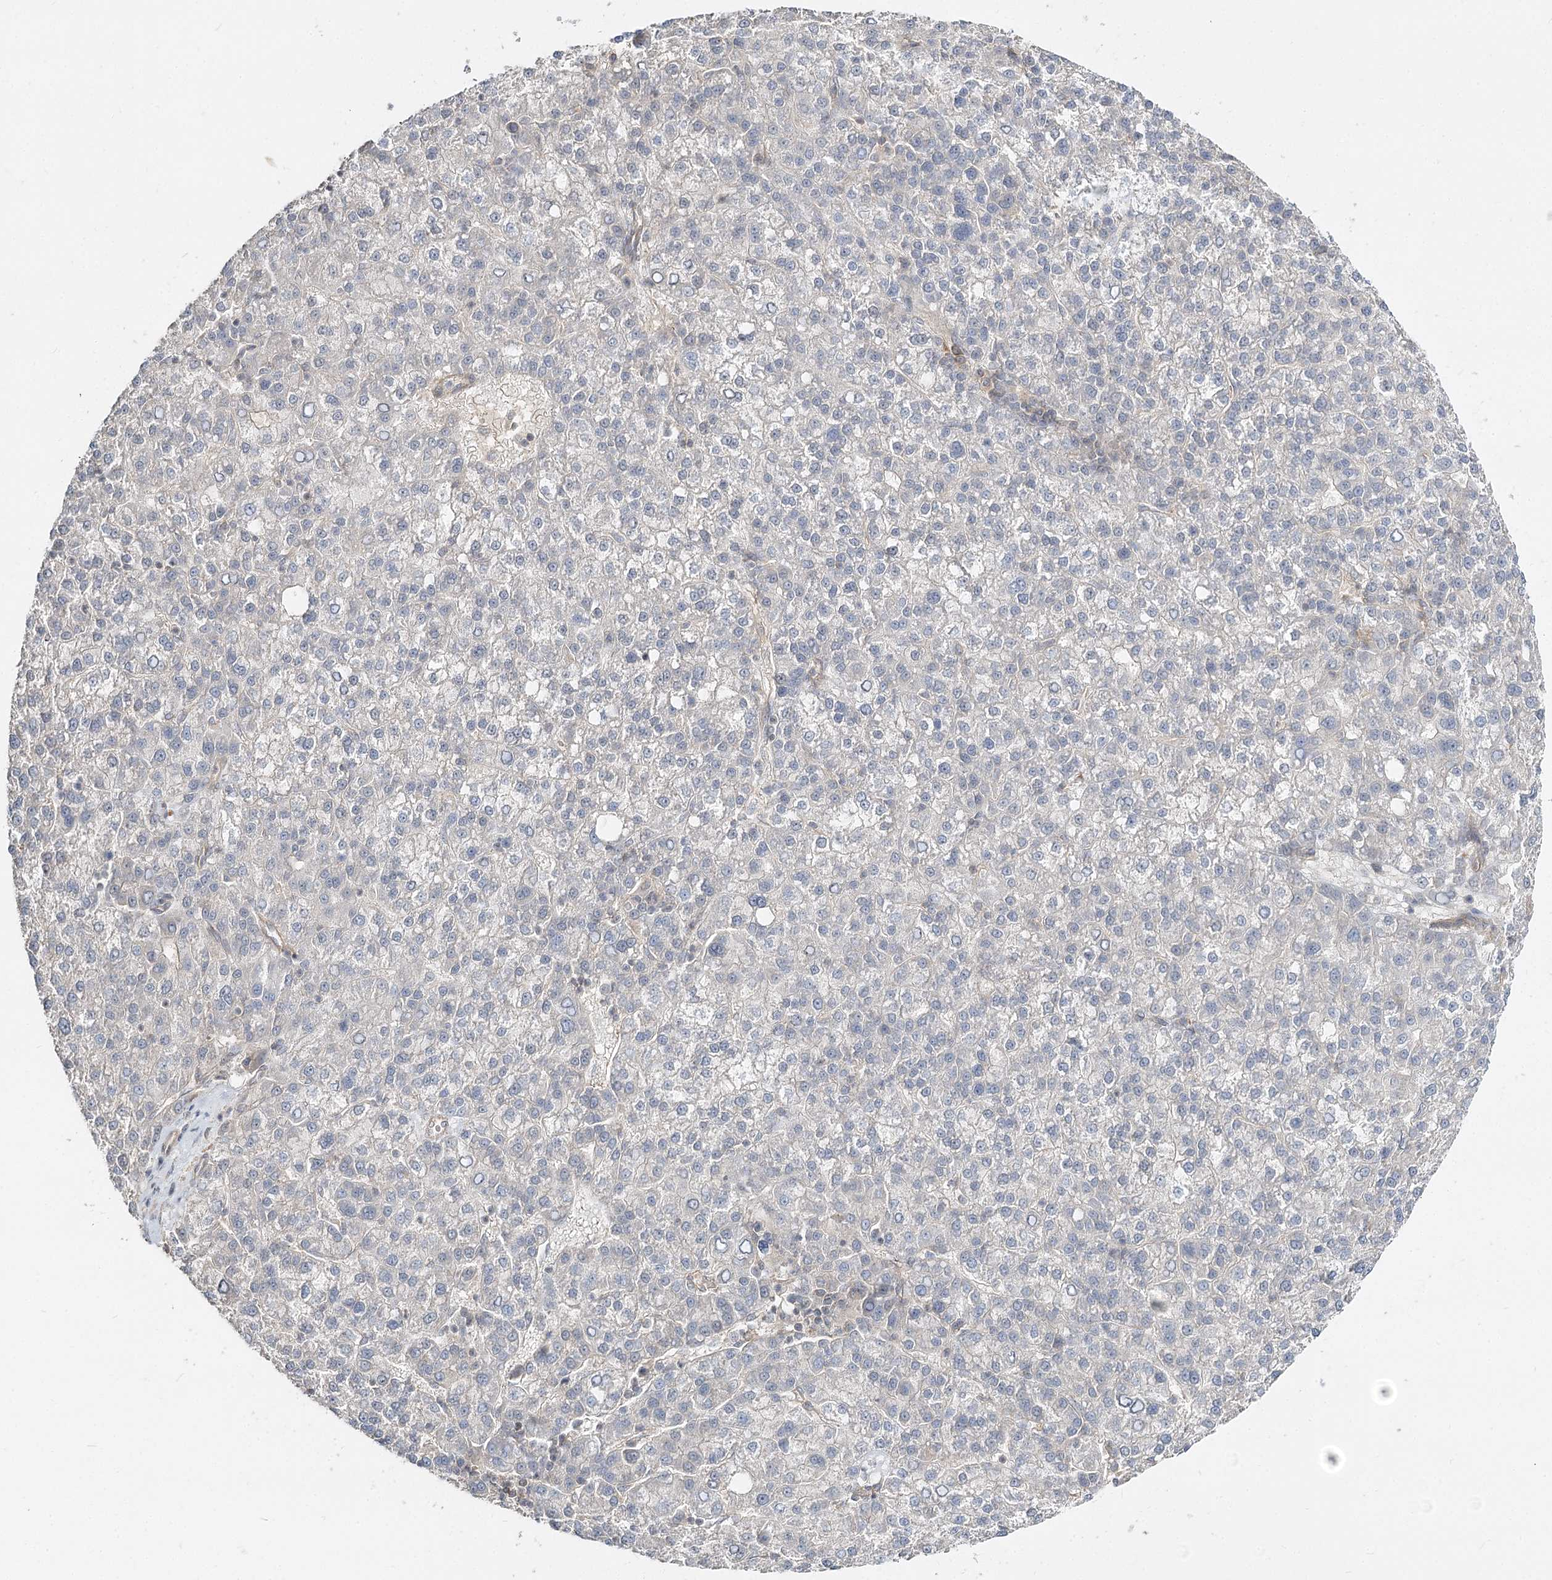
{"staining": {"intensity": "negative", "quantity": "none", "location": "none"}, "tissue": "liver cancer", "cell_type": "Tumor cells", "image_type": "cancer", "snomed": [{"axis": "morphology", "description": "Carcinoma, Hepatocellular, NOS"}, {"axis": "topography", "description": "Liver"}], "caption": "Liver cancer (hepatocellular carcinoma) was stained to show a protein in brown. There is no significant positivity in tumor cells. (DAB IHC visualized using brightfield microscopy, high magnification).", "gene": "GUCY2C", "patient": {"sex": "female", "age": 58}}